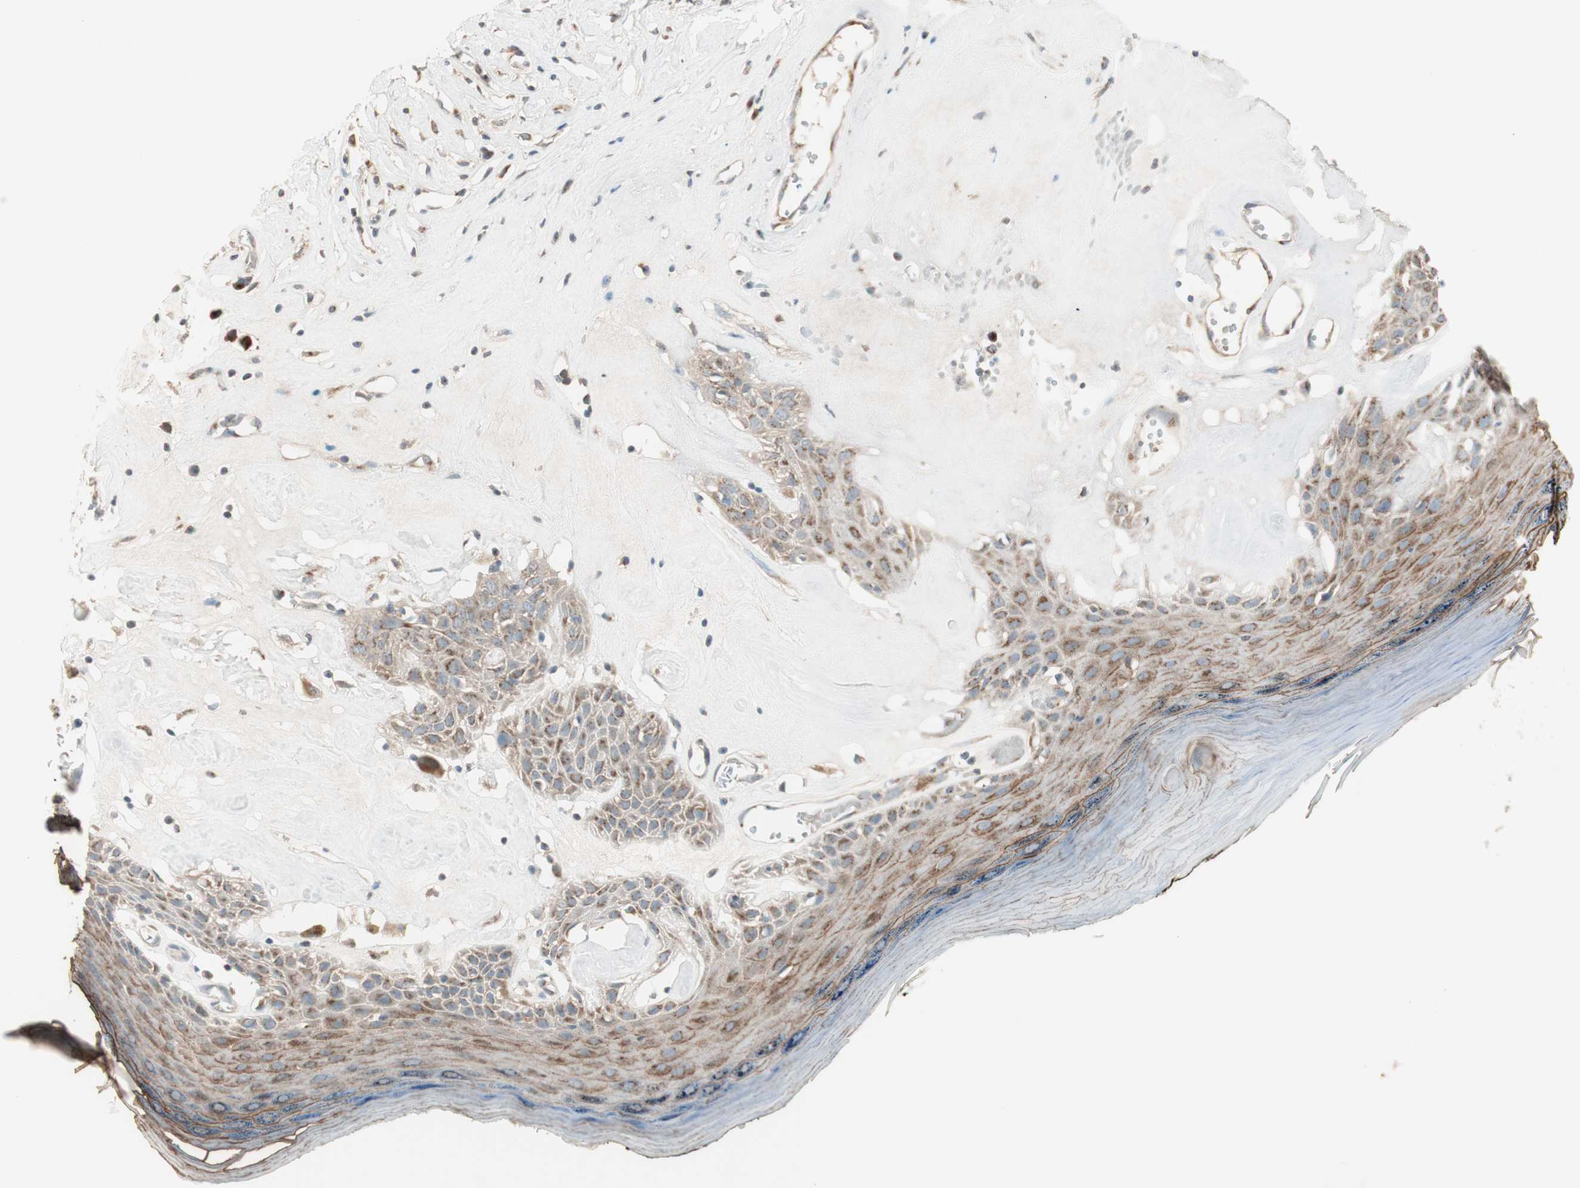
{"staining": {"intensity": "moderate", "quantity": ">75%", "location": "cytoplasmic/membranous"}, "tissue": "skin", "cell_type": "Epidermal cells", "image_type": "normal", "snomed": [{"axis": "morphology", "description": "Normal tissue, NOS"}, {"axis": "morphology", "description": "Inflammation, NOS"}, {"axis": "topography", "description": "Vulva"}], "caption": "This is an image of immunohistochemistry staining of benign skin, which shows moderate expression in the cytoplasmic/membranous of epidermal cells.", "gene": "SEC16A", "patient": {"sex": "female", "age": 84}}